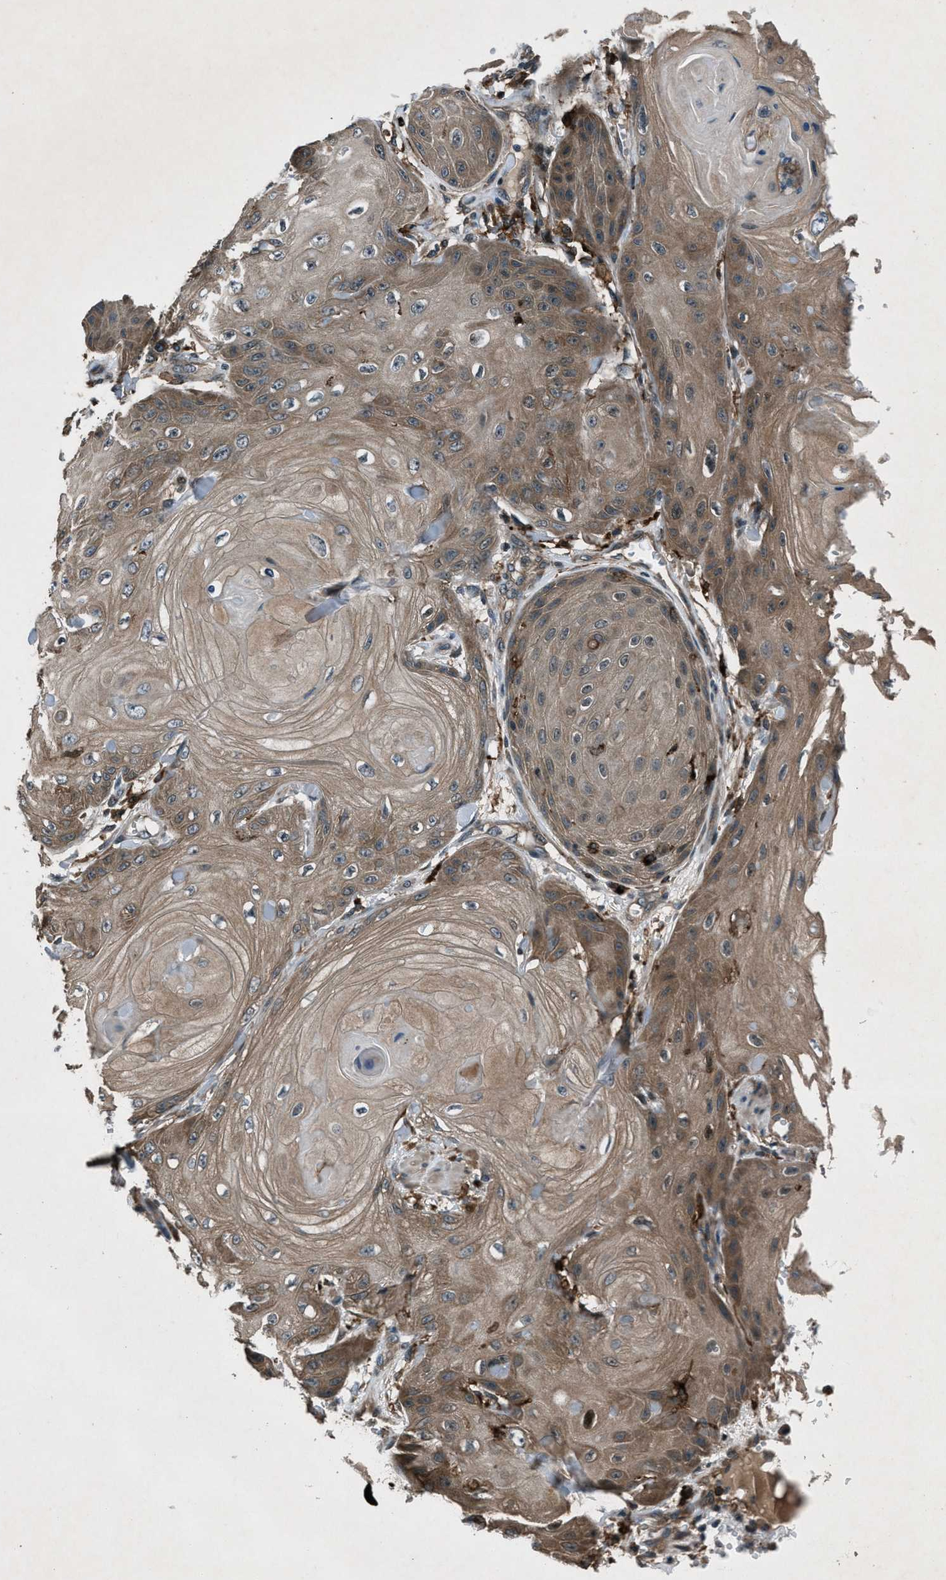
{"staining": {"intensity": "moderate", "quantity": ">75%", "location": "cytoplasmic/membranous"}, "tissue": "skin cancer", "cell_type": "Tumor cells", "image_type": "cancer", "snomed": [{"axis": "morphology", "description": "Squamous cell carcinoma, NOS"}, {"axis": "topography", "description": "Skin"}], "caption": "Squamous cell carcinoma (skin) tissue displays moderate cytoplasmic/membranous expression in approximately >75% of tumor cells, visualized by immunohistochemistry. (DAB (3,3'-diaminobenzidine) IHC with brightfield microscopy, high magnification).", "gene": "EPSTI1", "patient": {"sex": "male", "age": 74}}